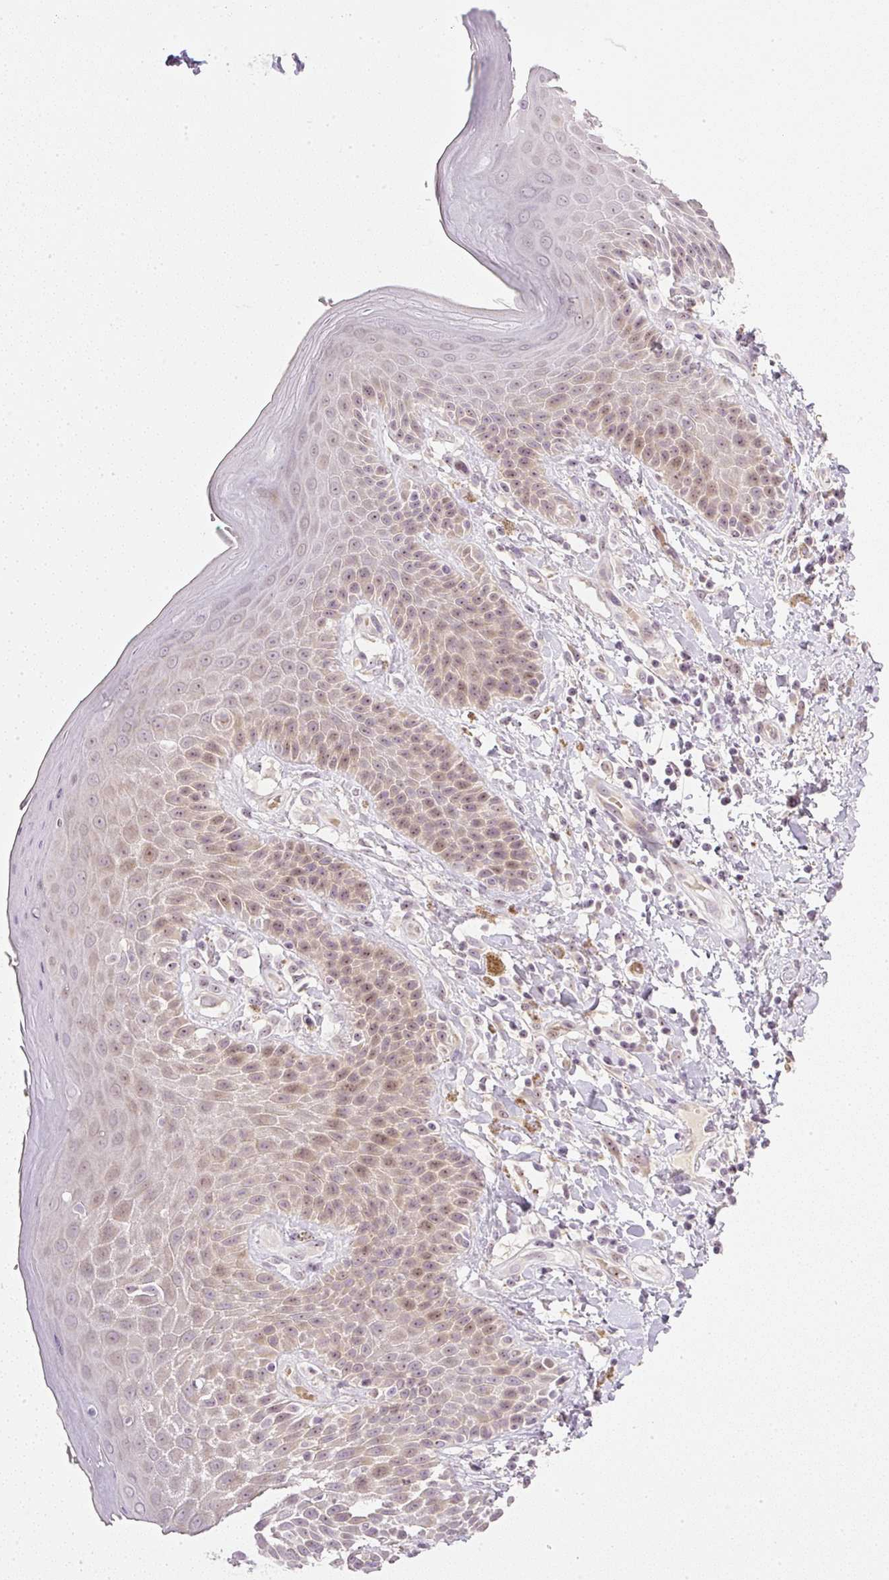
{"staining": {"intensity": "weak", "quantity": "25%-75%", "location": "cytoplasmic/membranous,nuclear"}, "tissue": "skin", "cell_type": "Epidermal cells", "image_type": "normal", "snomed": [{"axis": "morphology", "description": "Normal tissue, NOS"}, {"axis": "topography", "description": "Peripheral nerve tissue"}], "caption": "Weak cytoplasmic/membranous,nuclear positivity for a protein is identified in approximately 25%-75% of epidermal cells of unremarkable skin using IHC.", "gene": "AAR2", "patient": {"sex": "male", "age": 51}}